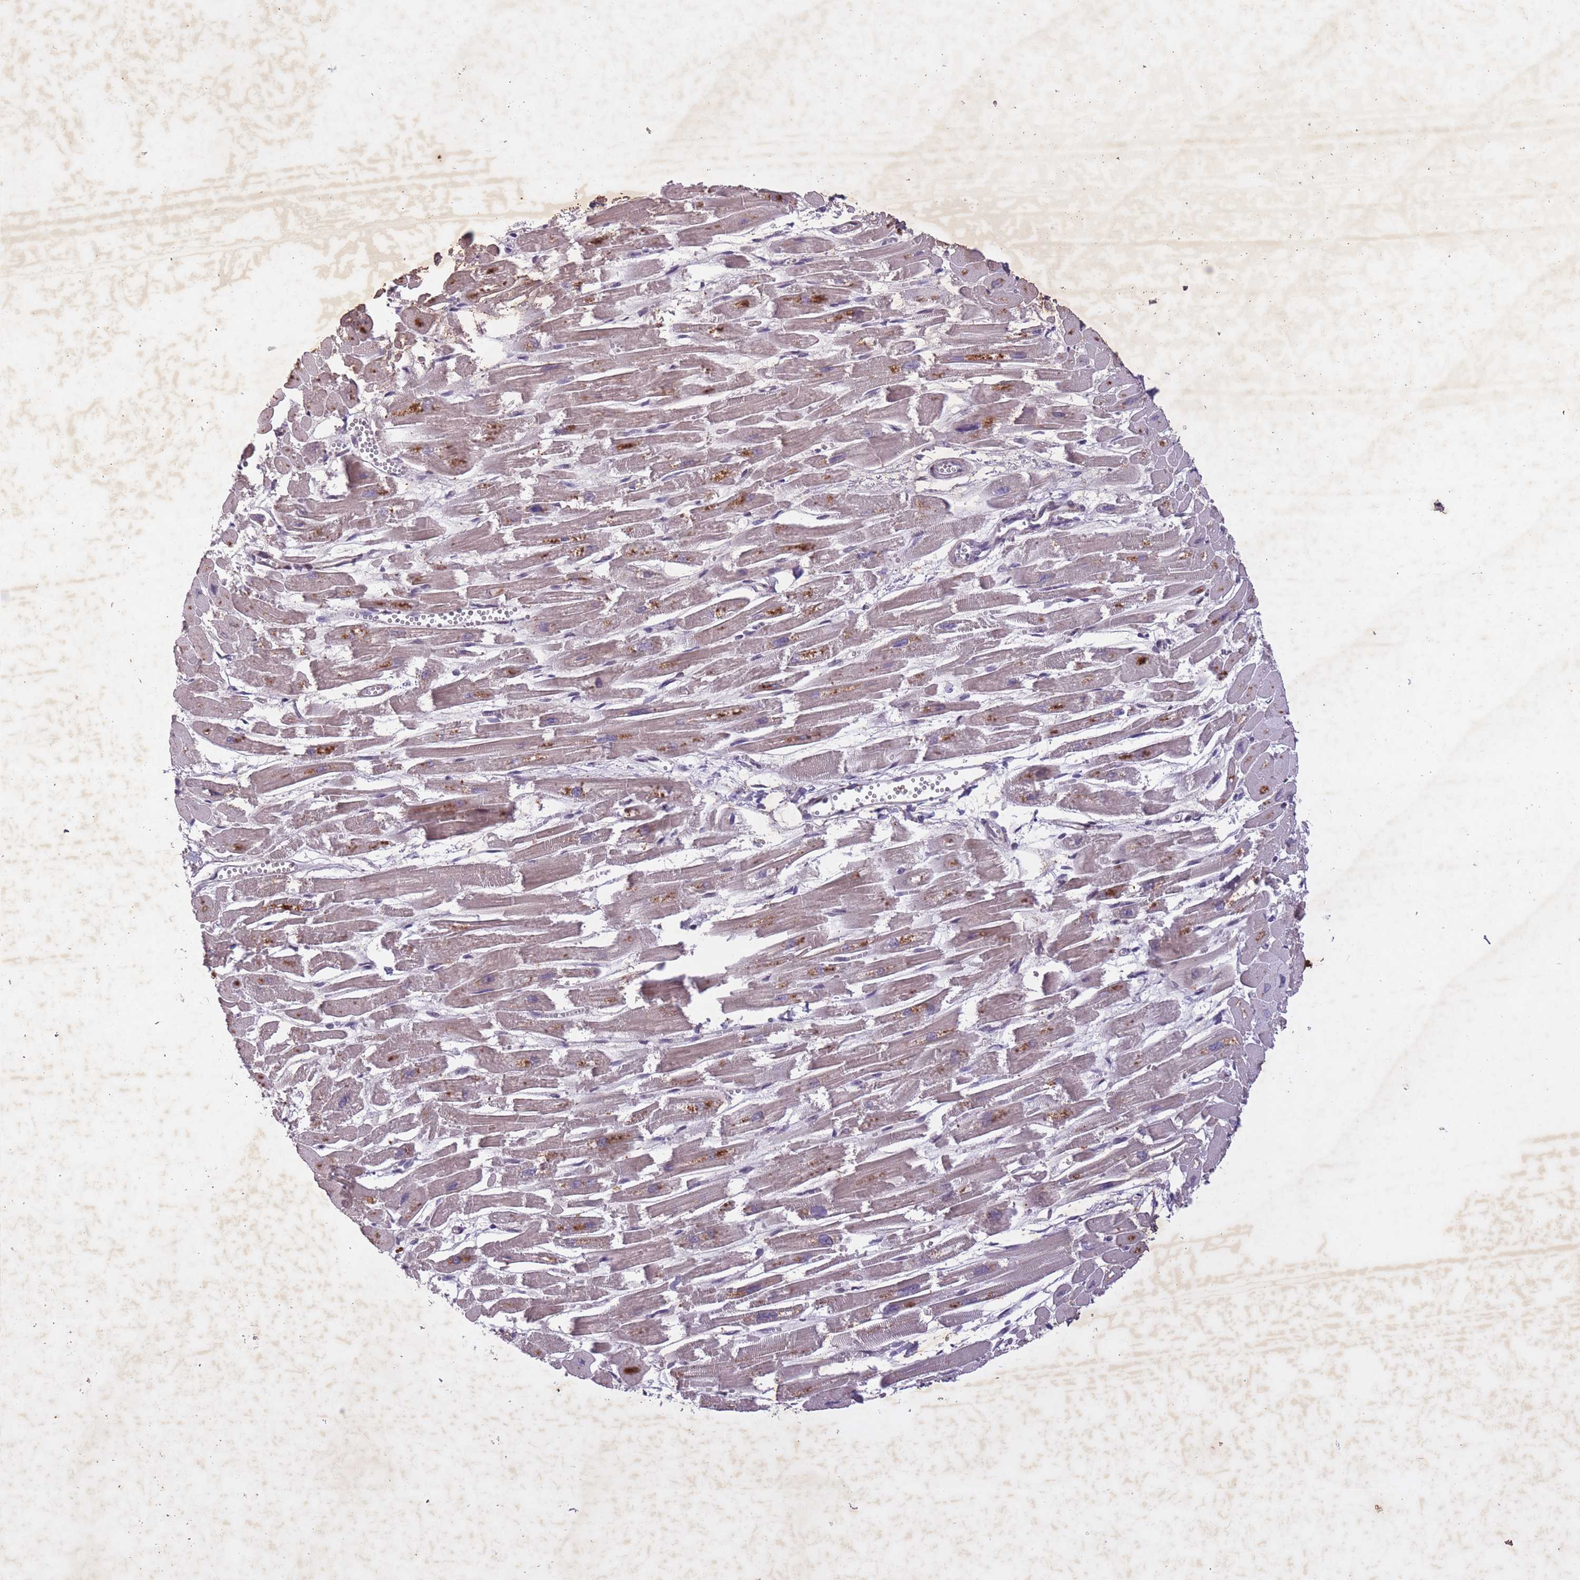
{"staining": {"intensity": "moderate", "quantity": "25%-75%", "location": "cytoplasmic/membranous"}, "tissue": "heart muscle", "cell_type": "Cardiomyocytes", "image_type": "normal", "snomed": [{"axis": "morphology", "description": "Normal tissue, NOS"}, {"axis": "topography", "description": "Heart"}], "caption": "Immunohistochemical staining of unremarkable heart muscle demonstrates medium levels of moderate cytoplasmic/membranous expression in approximately 25%-75% of cardiomyocytes.", "gene": "CBX6", "patient": {"sex": "male", "age": 54}}